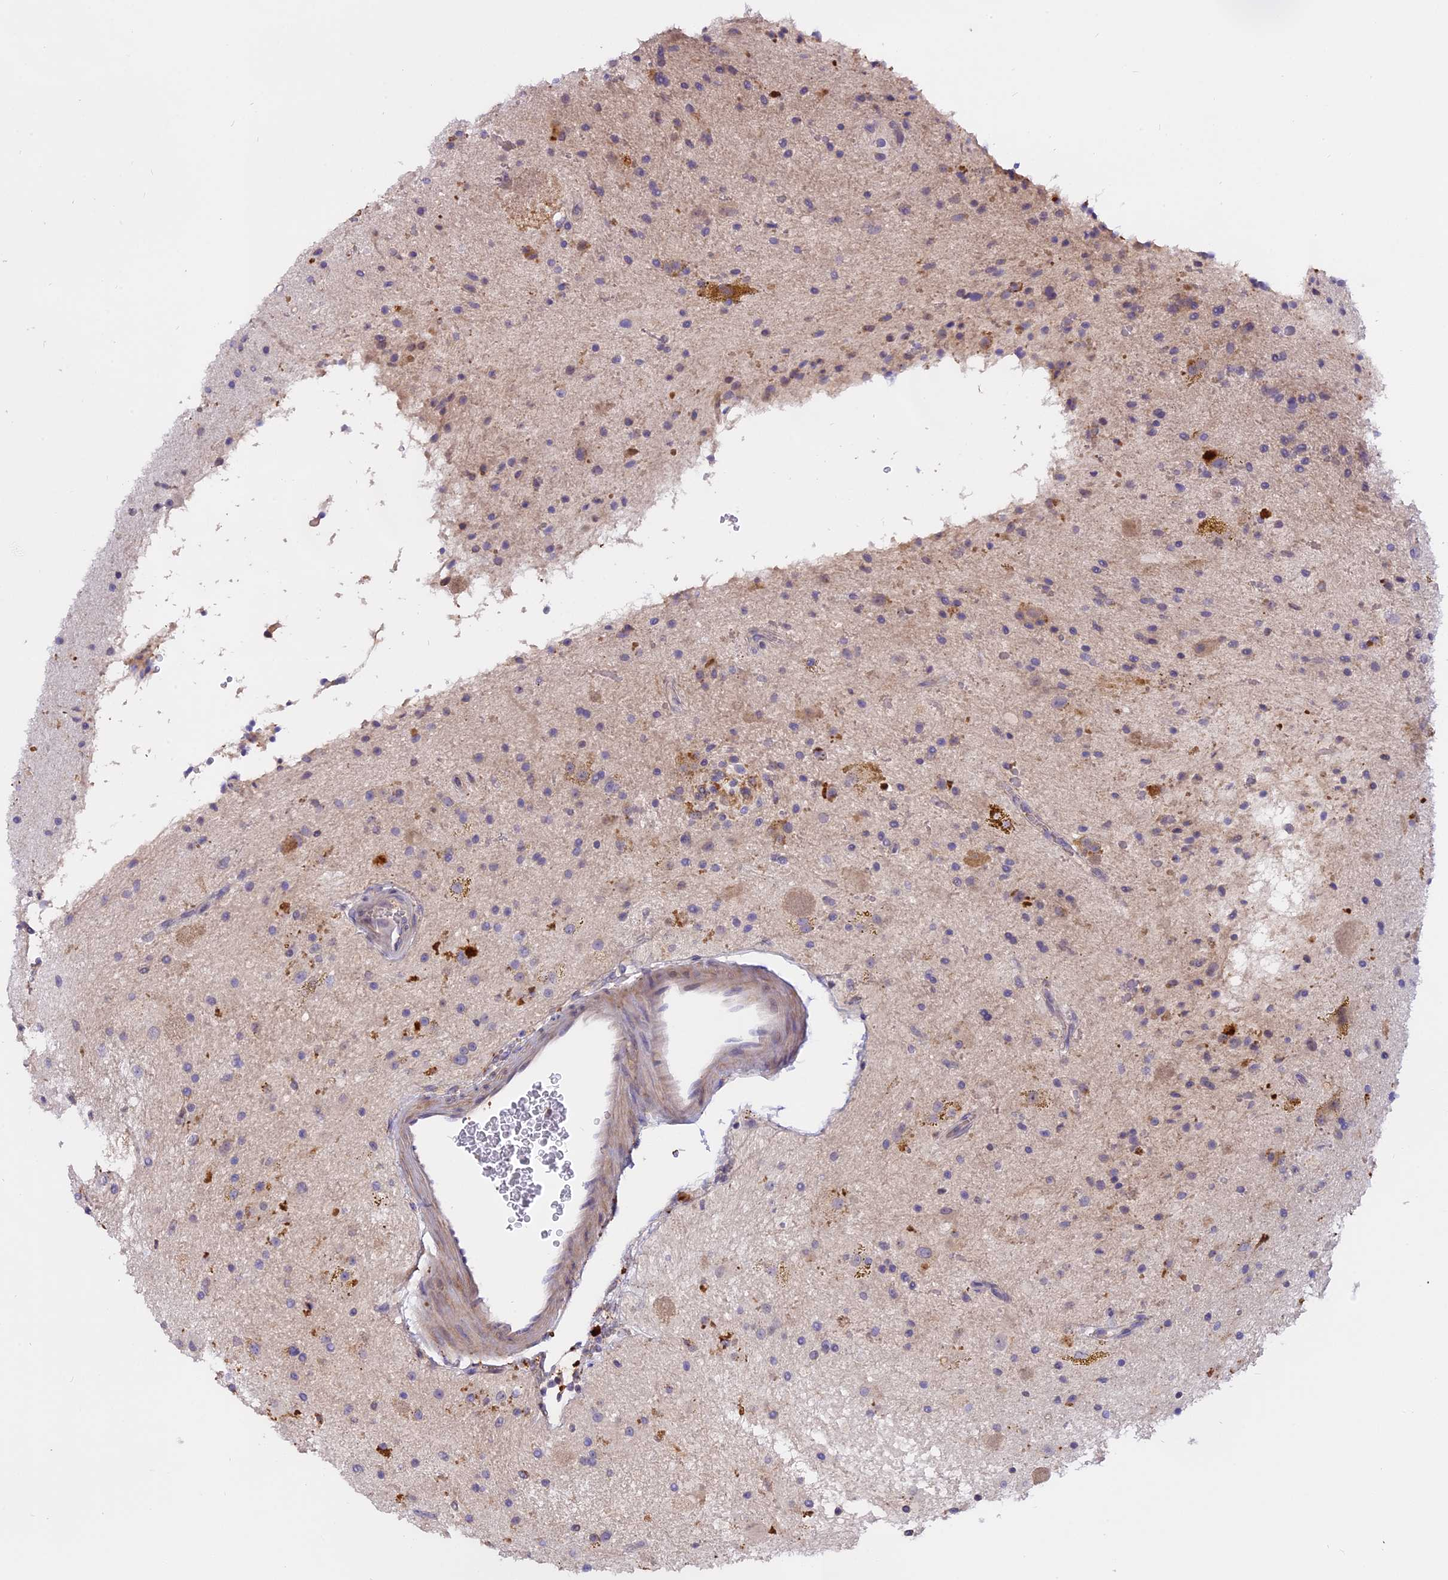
{"staining": {"intensity": "negative", "quantity": "none", "location": "none"}, "tissue": "glioma", "cell_type": "Tumor cells", "image_type": "cancer", "snomed": [{"axis": "morphology", "description": "Glioma, malignant, High grade"}, {"axis": "topography", "description": "Brain"}], "caption": "Photomicrograph shows no significant protein staining in tumor cells of malignant high-grade glioma.", "gene": "MEMO1", "patient": {"sex": "male", "age": 34}}